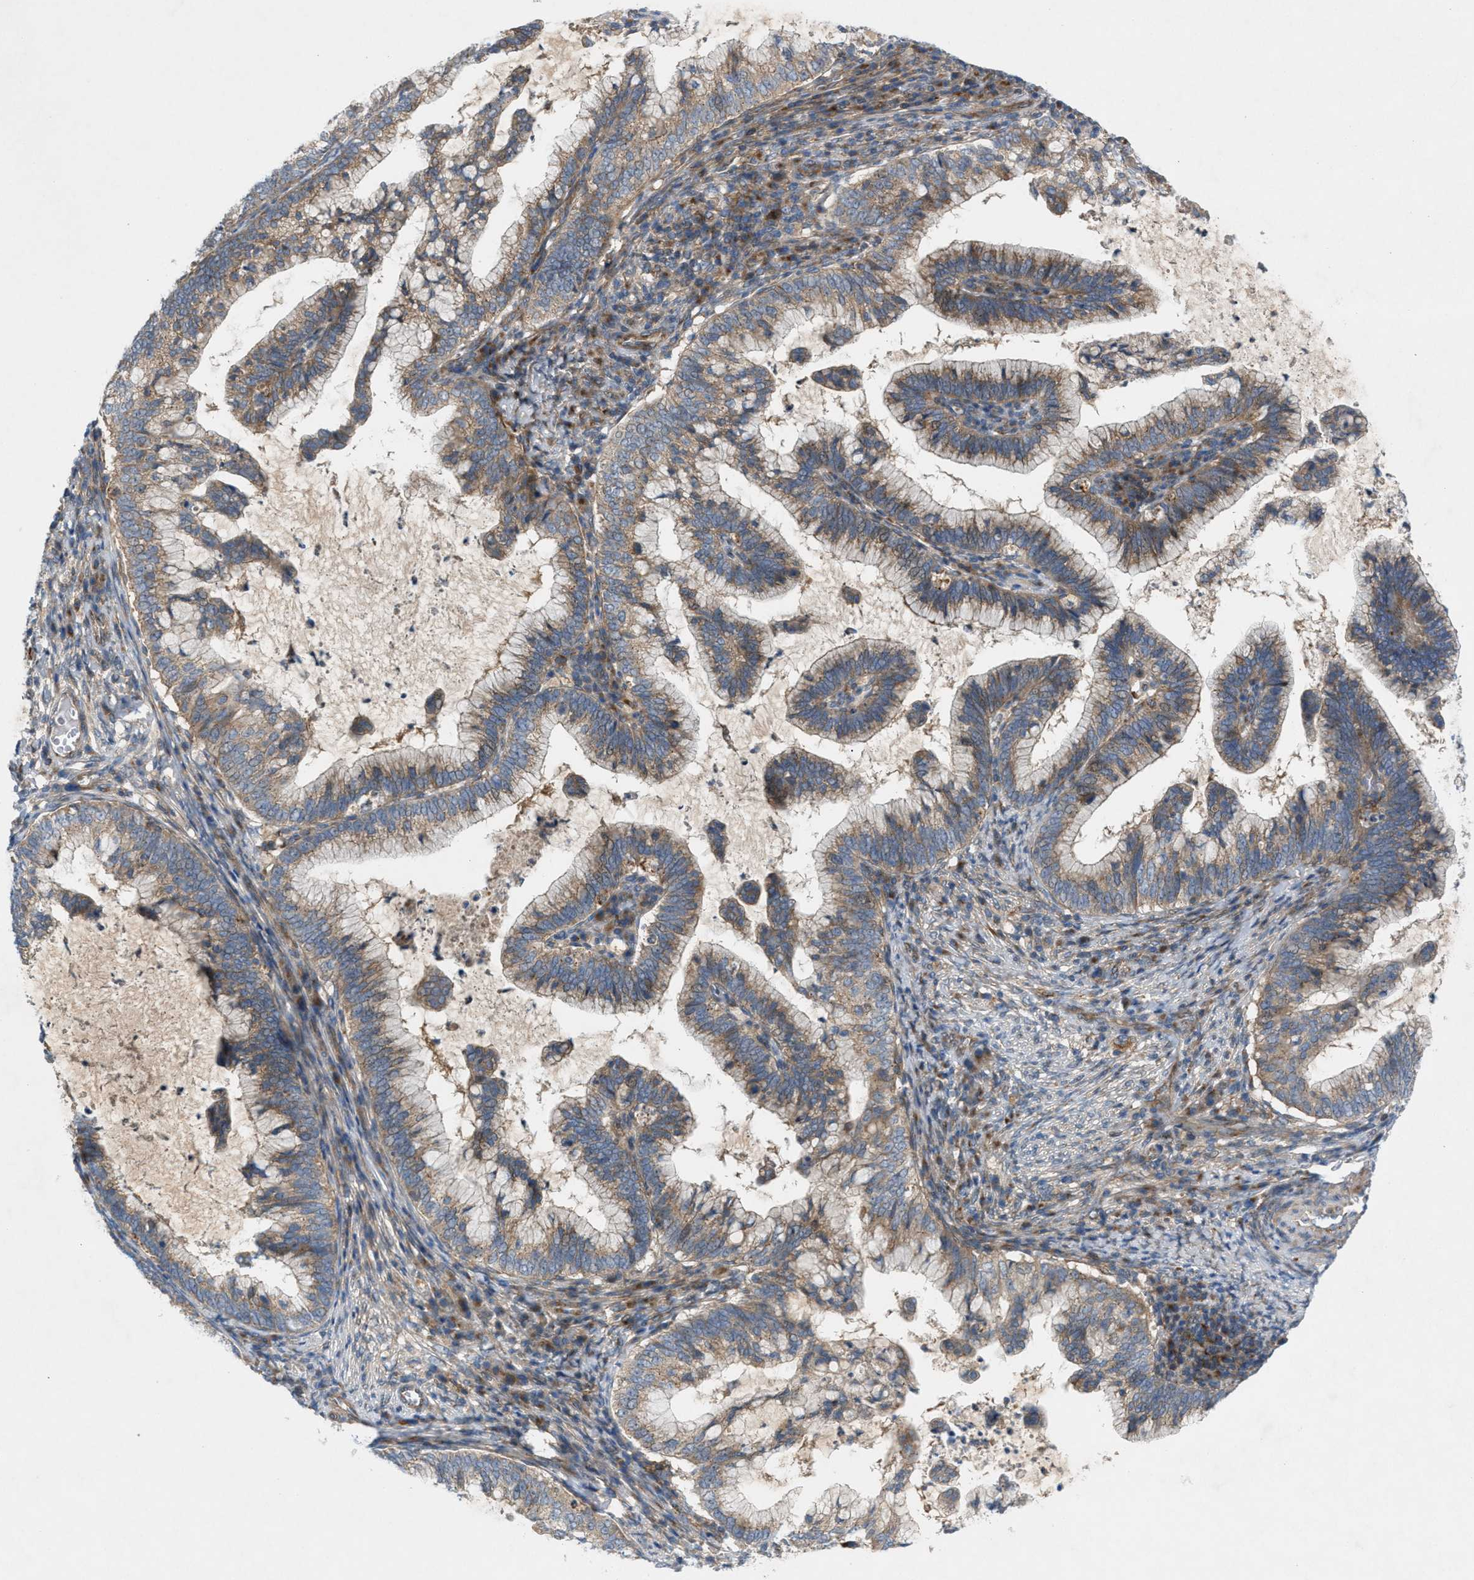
{"staining": {"intensity": "weak", "quantity": ">75%", "location": "cytoplasmic/membranous"}, "tissue": "cervical cancer", "cell_type": "Tumor cells", "image_type": "cancer", "snomed": [{"axis": "morphology", "description": "Adenocarcinoma, NOS"}, {"axis": "topography", "description": "Cervix"}], "caption": "Immunohistochemistry of human cervical cancer (adenocarcinoma) exhibits low levels of weak cytoplasmic/membranous staining in about >75% of tumor cells.", "gene": "CYB5D1", "patient": {"sex": "female", "age": 36}}